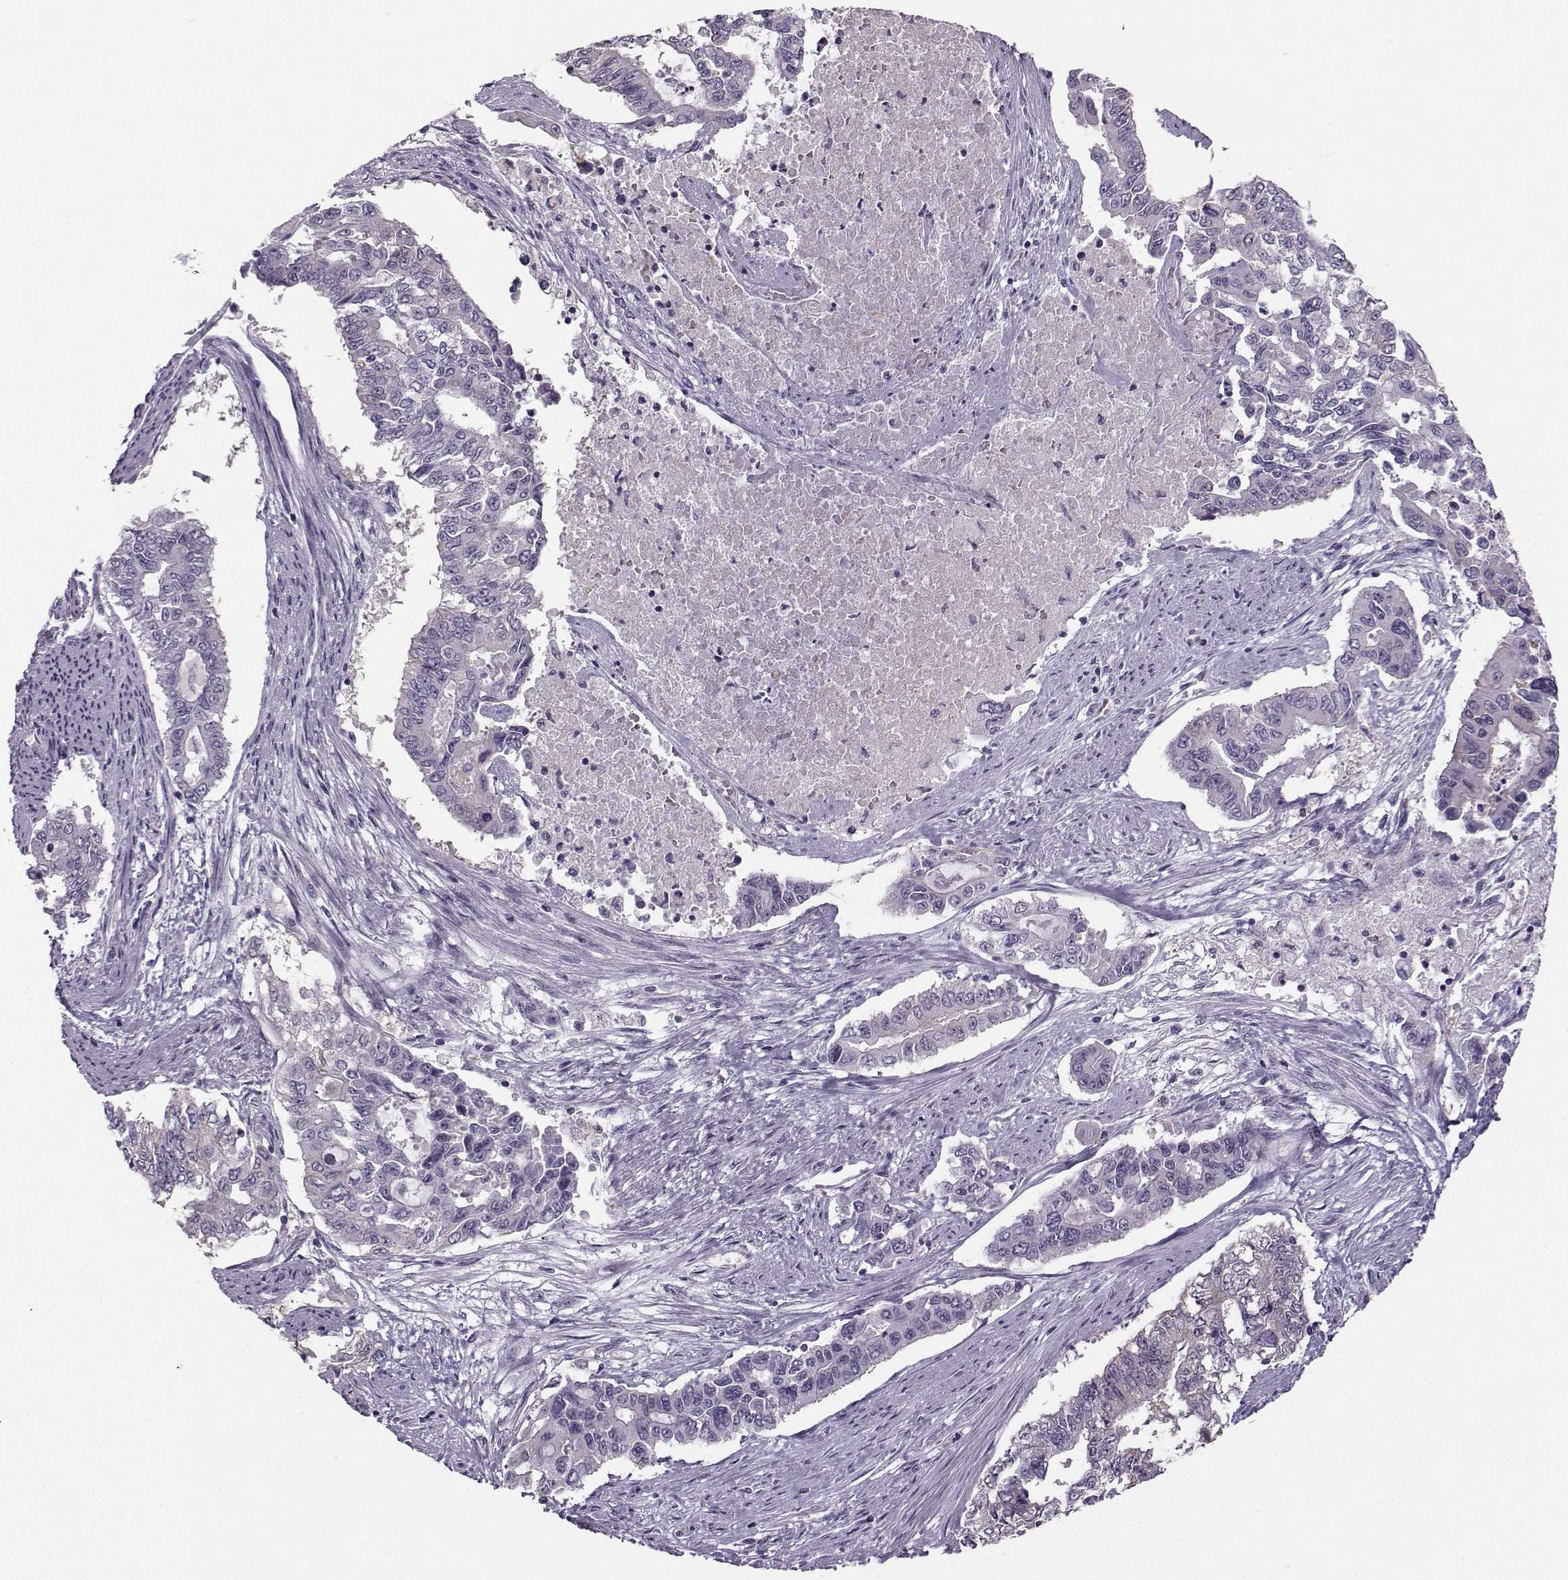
{"staining": {"intensity": "moderate", "quantity": "<25%", "location": "cytoplasmic/membranous"}, "tissue": "endometrial cancer", "cell_type": "Tumor cells", "image_type": "cancer", "snomed": [{"axis": "morphology", "description": "Adenocarcinoma, NOS"}, {"axis": "topography", "description": "Uterus"}], "caption": "Moderate cytoplasmic/membranous expression for a protein is present in approximately <25% of tumor cells of endometrial adenocarcinoma using immunohistochemistry.", "gene": "NQO1", "patient": {"sex": "female", "age": 59}}